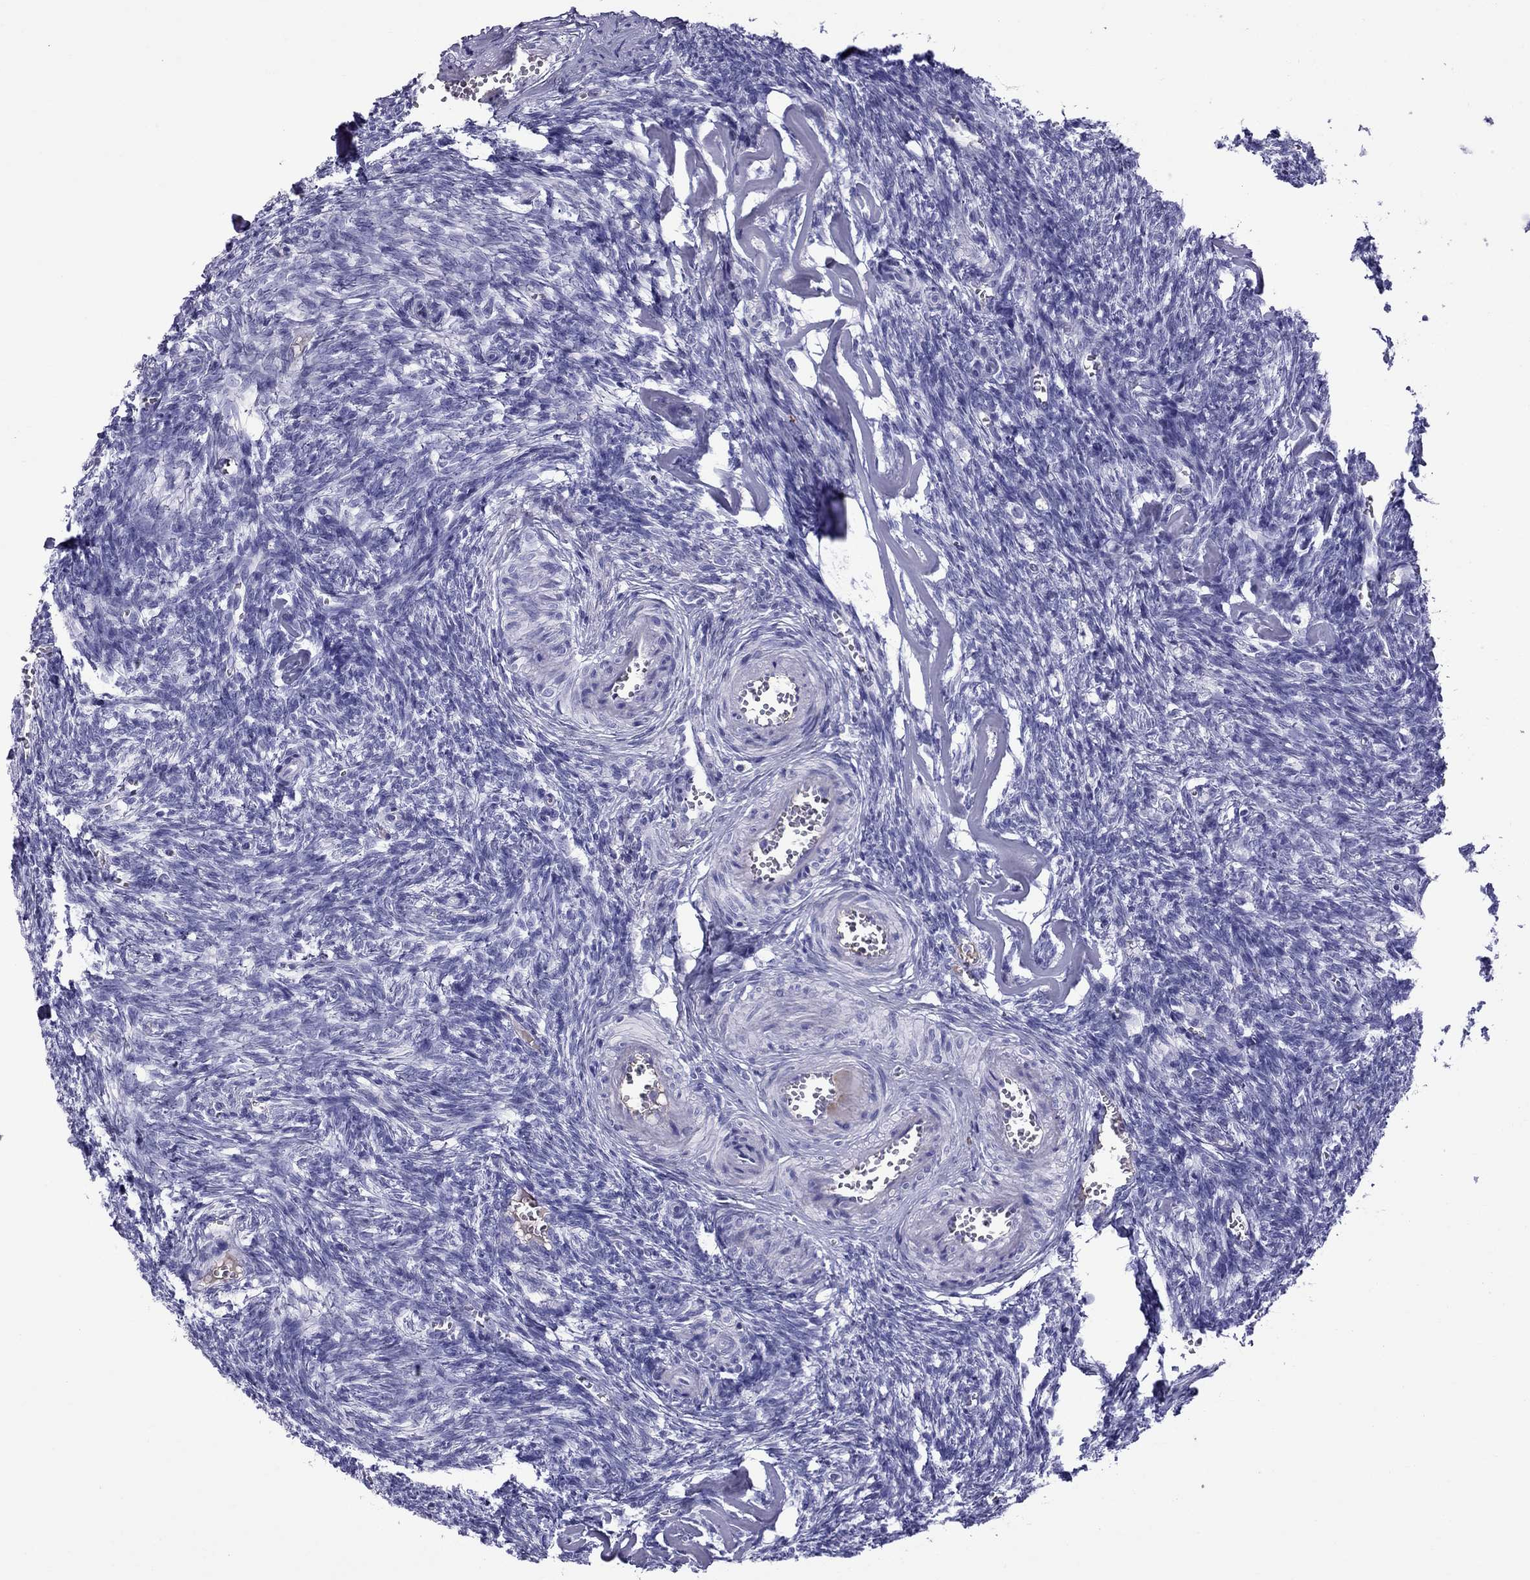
{"staining": {"intensity": "negative", "quantity": "none", "location": "none"}, "tissue": "ovary", "cell_type": "Follicle cells", "image_type": "normal", "snomed": [{"axis": "morphology", "description": "Normal tissue, NOS"}, {"axis": "topography", "description": "Ovary"}], "caption": "Immunohistochemistry (IHC) of unremarkable ovary shows no staining in follicle cells. The staining is performed using DAB brown chromogen with nuclei counter-stained in using hematoxylin.", "gene": "SCART1", "patient": {"sex": "female", "age": 43}}